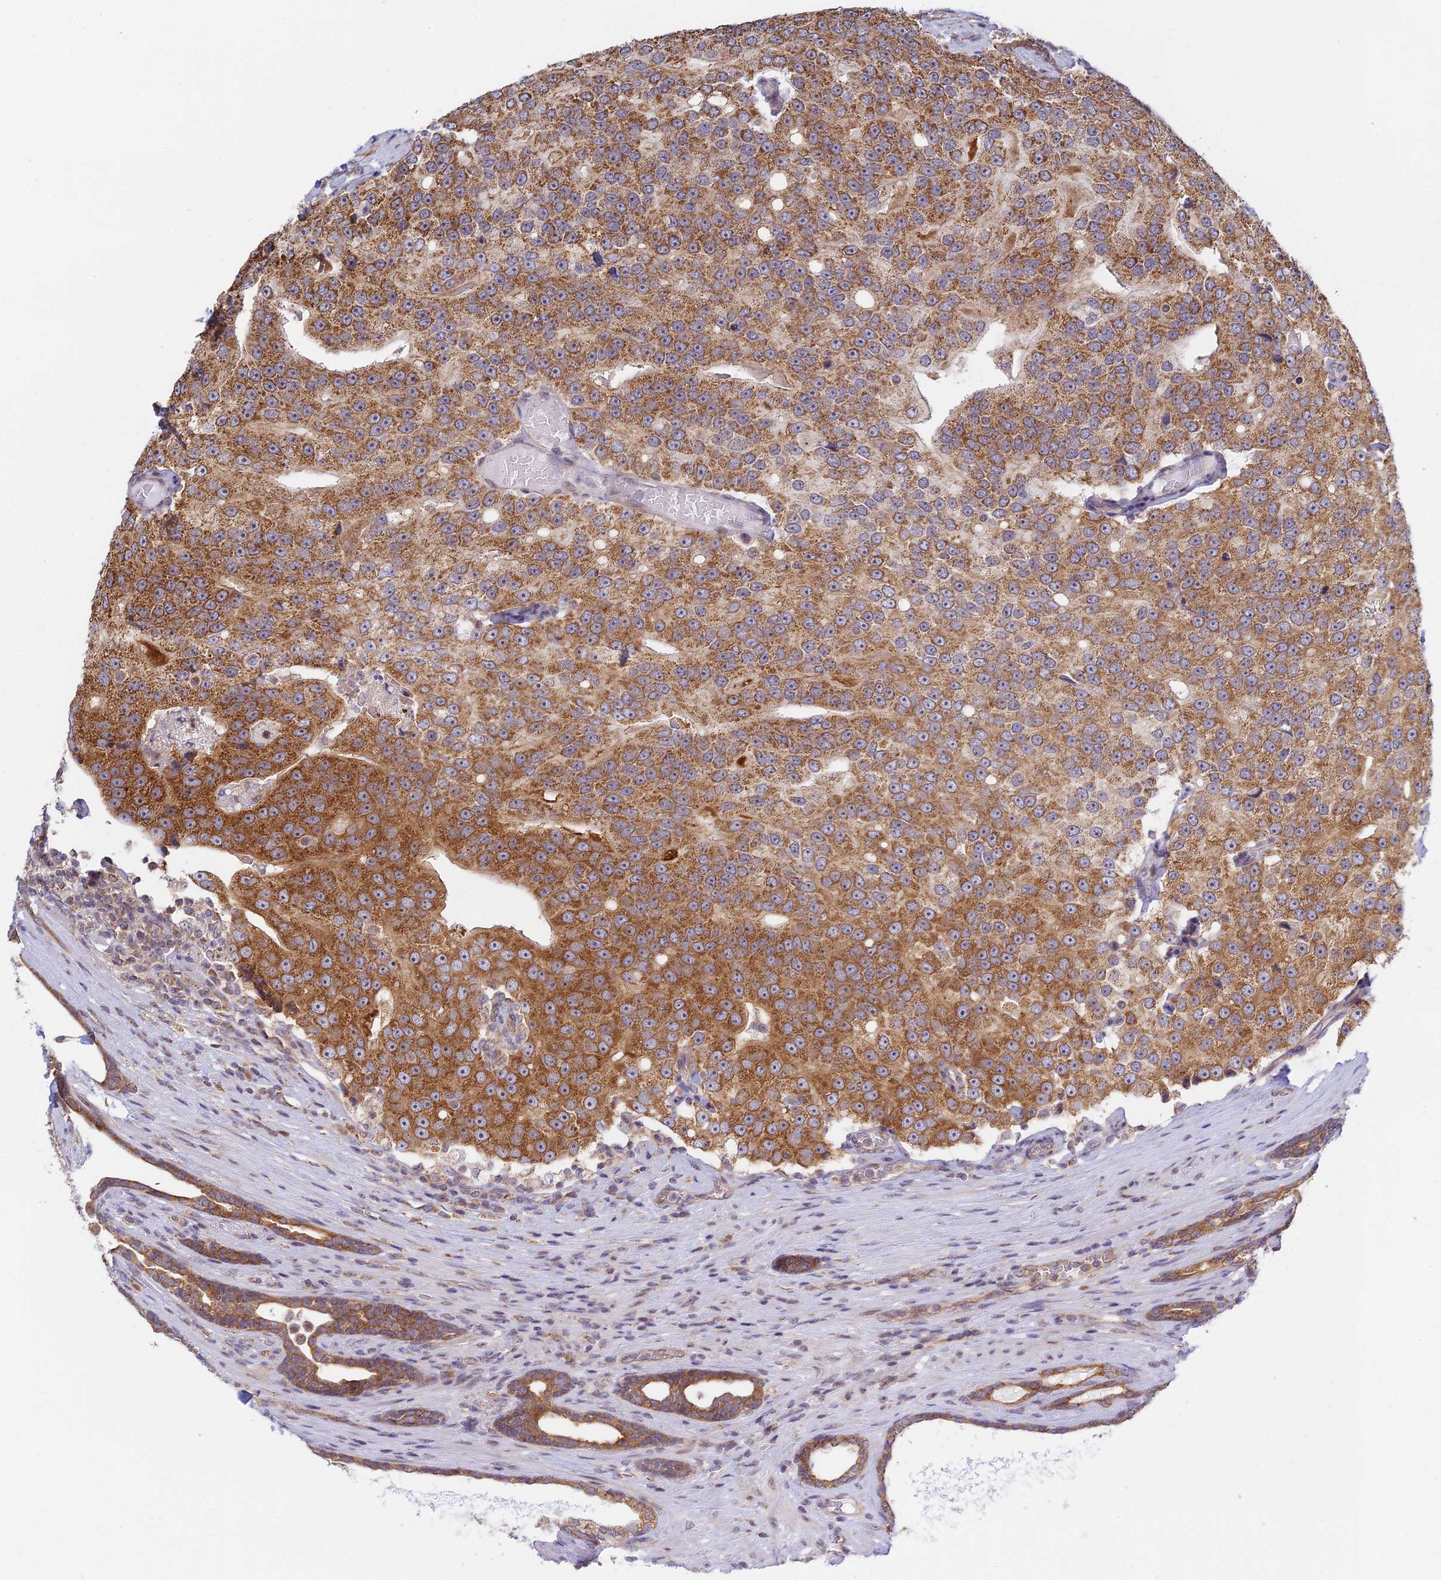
{"staining": {"intensity": "moderate", "quantity": ">75%", "location": "cytoplasmic/membranous"}, "tissue": "prostate cancer", "cell_type": "Tumor cells", "image_type": "cancer", "snomed": [{"axis": "morphology", "description": "Adenocarcinoma, High grade"}, {"axis": "topography", "description": "Prostate"}], "caption": "Immunohistochemical staining of human prostate cancer reveals moderate cytoplasmic/membranous protein expression in about >75% of tumor cells.", "gene": "HOOK2", "patient": {"sex": "male", "age": 70}}